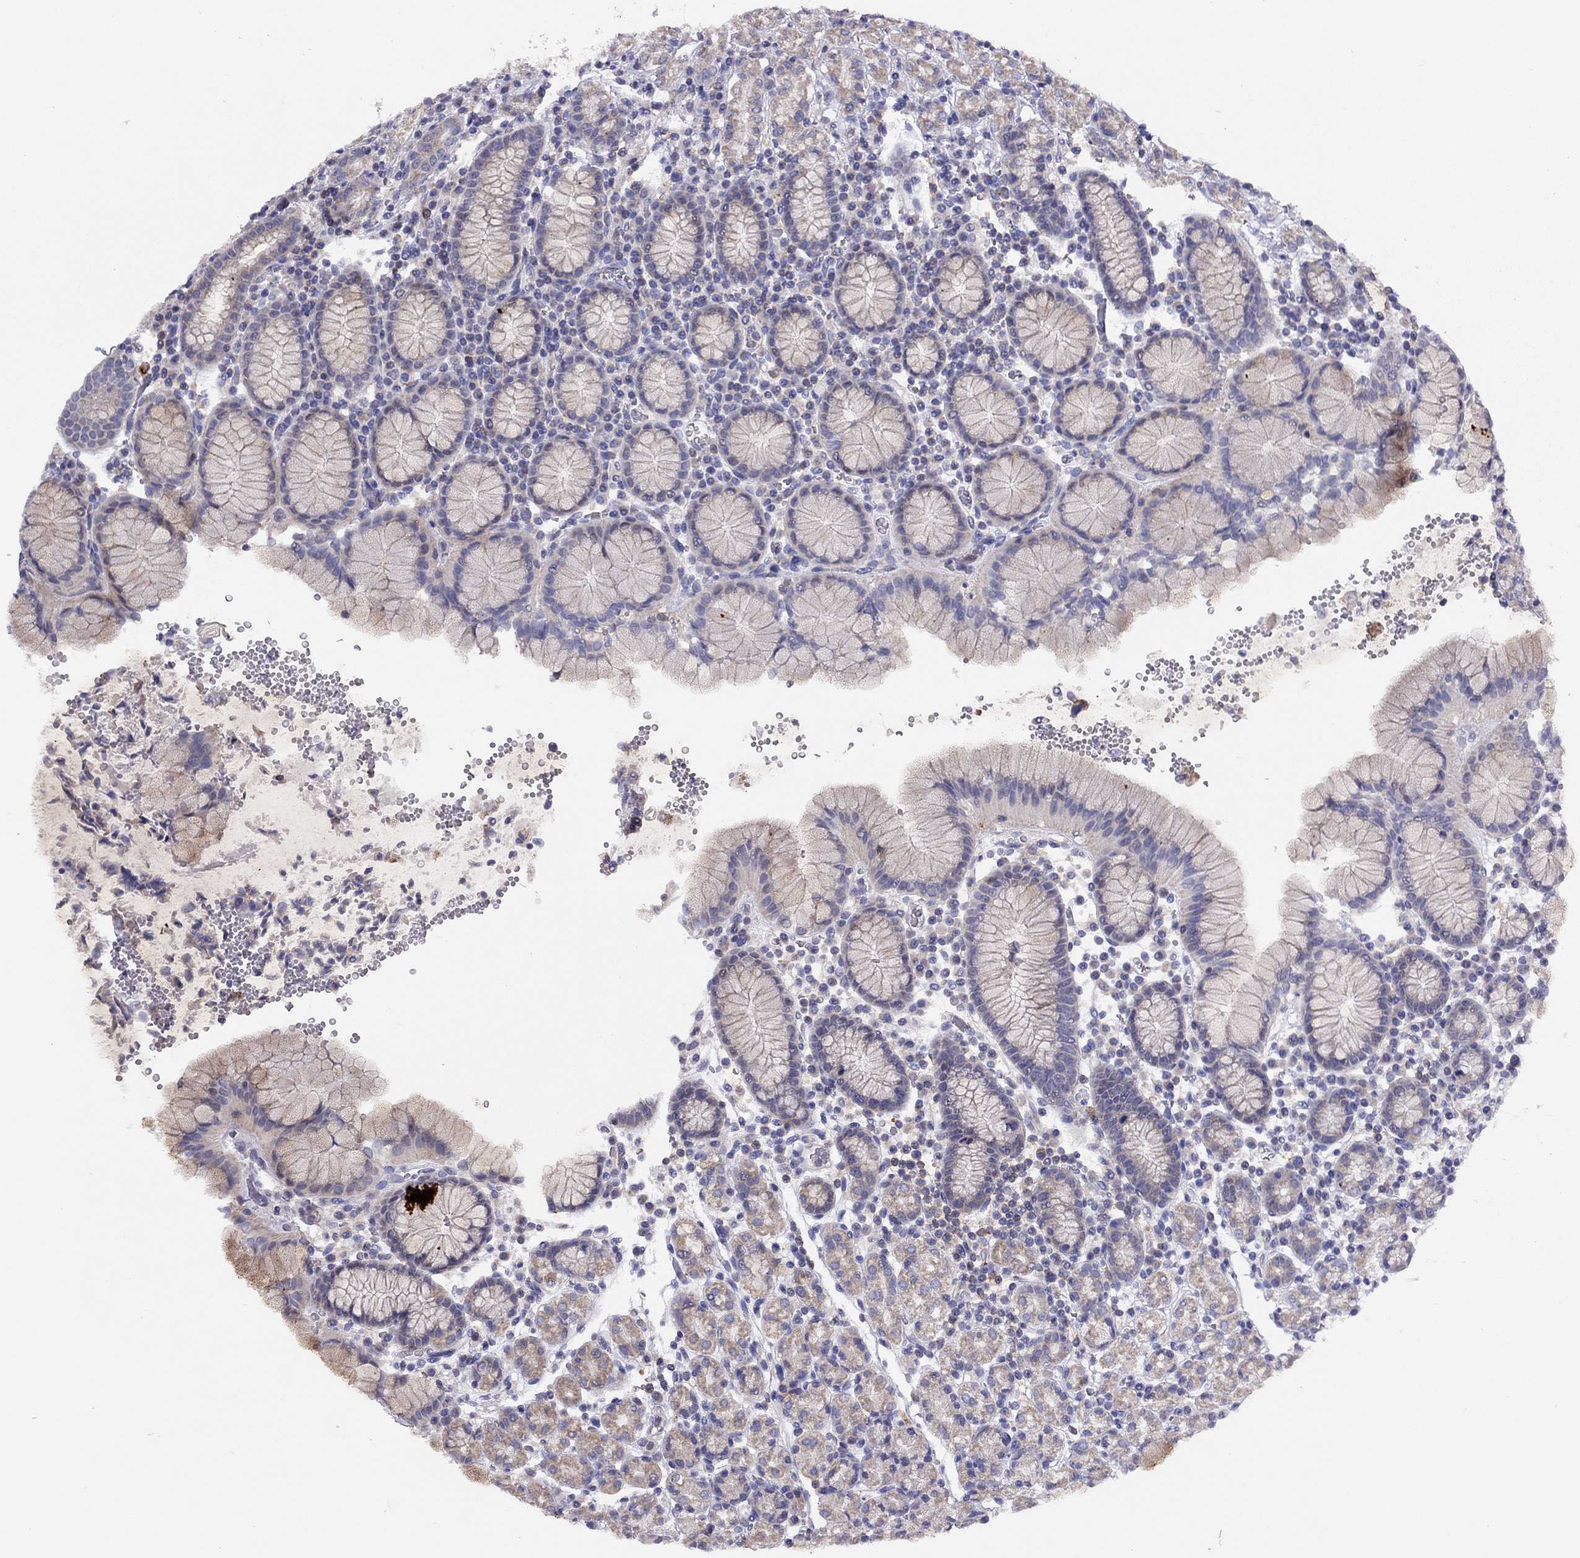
{"staining": {"intensity": "negative", "quantity": "none", "location": "none"}, "tissue": "stomach", "cell_type": "Glandular cells", "image_type": "normal", "snomed": [{"axis": "morphology", "description": "Normal tissue, NOS"}, {"axis": "topography", "description": "Stomach, upper"}, {"axis": "topography", "description": "Stomach"}], "caption": "Photomicrograph shows no significant protein expression in glandular cells of unremarkable stomach. (DAB (3,3'-diaminobenzidine) immunohistochemistry (IHC), high magnification).", "gene": "CITED1", "patient": {"sex": "male", "age": 62}}